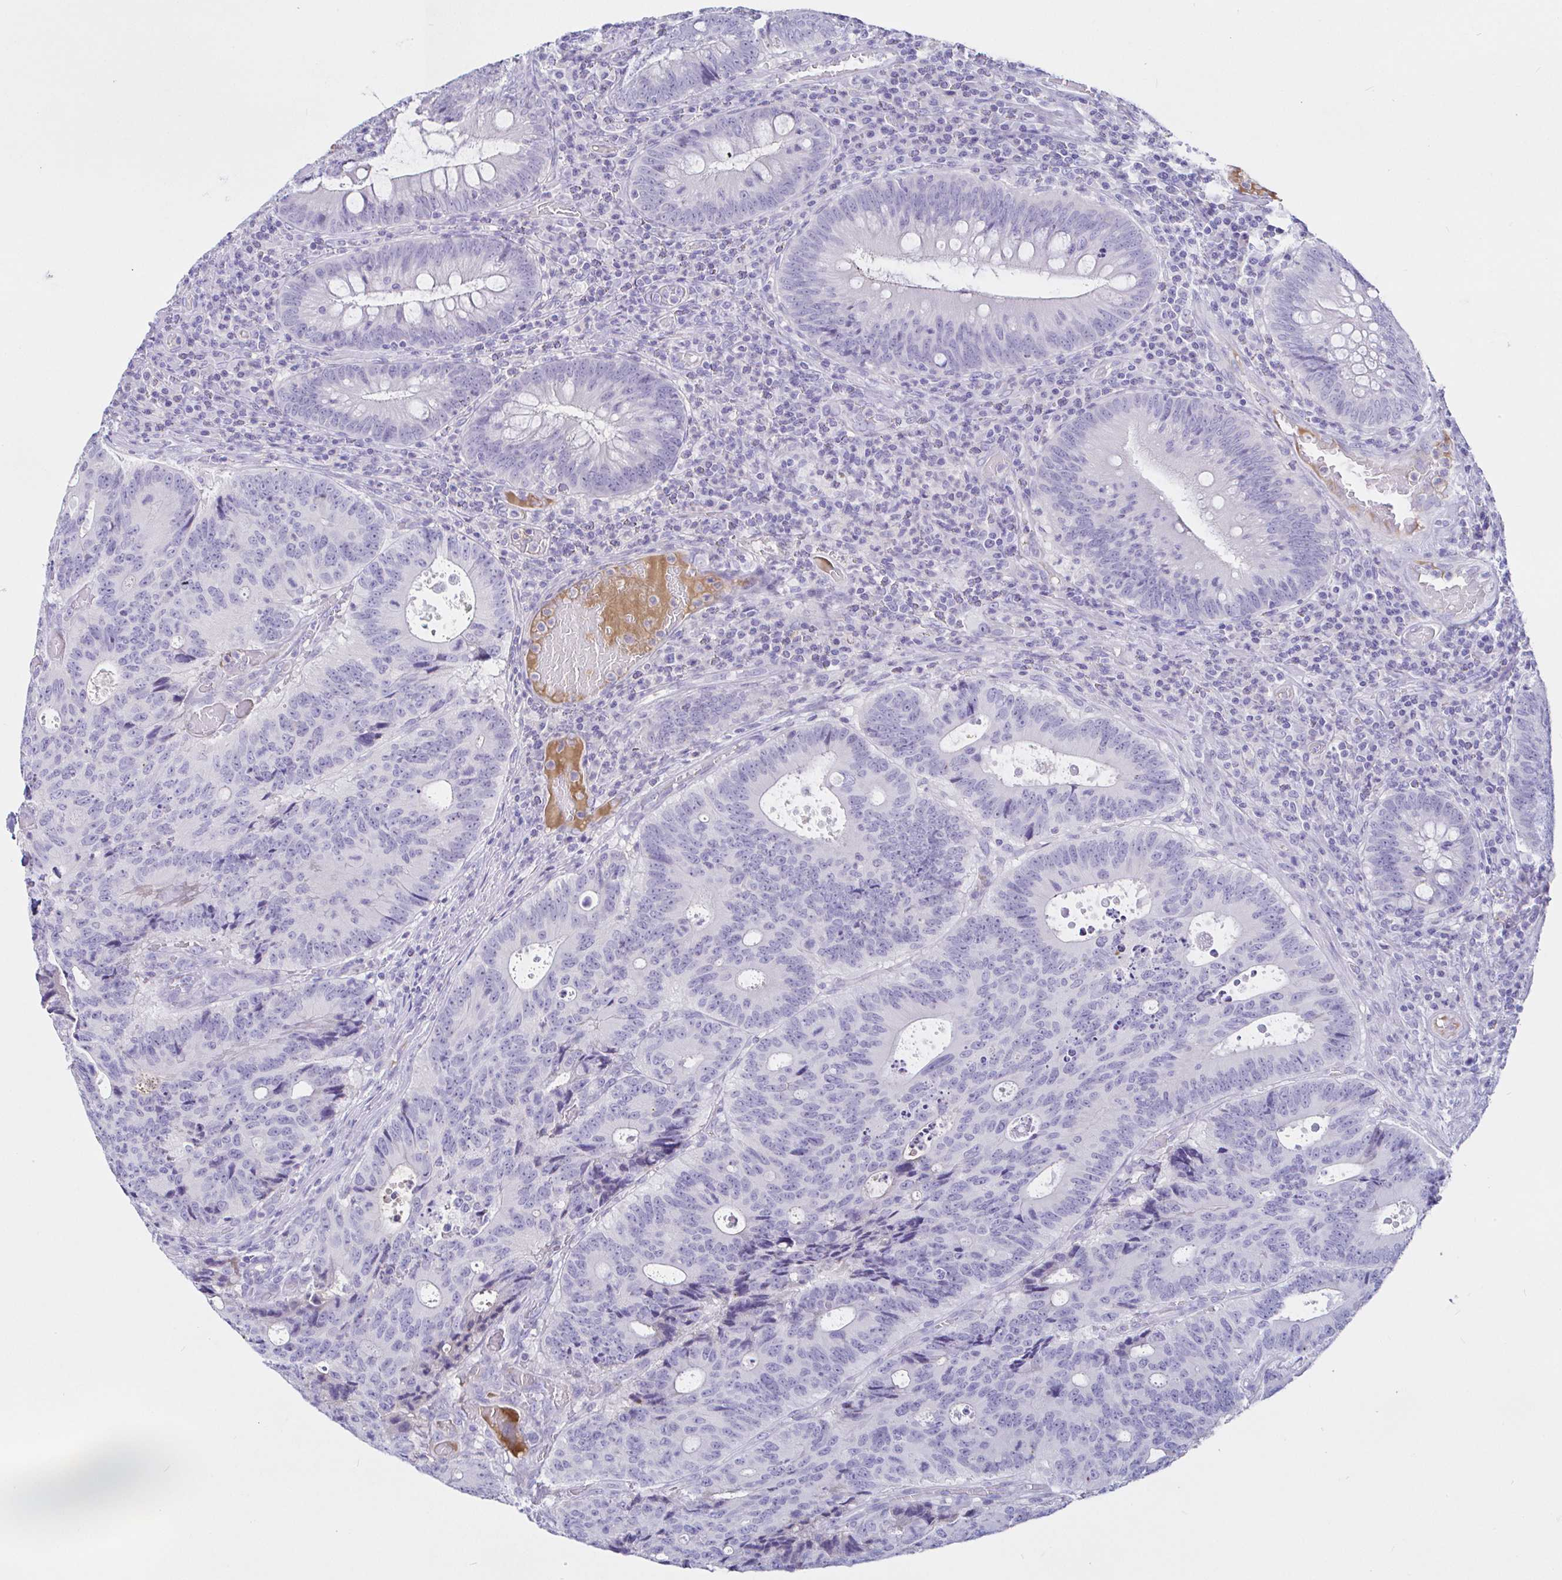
{"staining": {"intensity": "negative", "quantity": "none", "location": "none"}, "tissue": "colorectal cancer", "cell_type": "Tumor cells", "image_type": "cancer", "snomed": [{"axis": "morphology", "description": "Adenocarcinoma, NOS"}, {"axis": "topography", "description": "Colon"}], "caption": "Immunohistochemistry histopathology image of neoplastic tissue: human colorectal adenocarcinoma stained with DAB reveals no significant protein staining in tumor cells.", "gene": "SAA4", "patient": {"sex": "male", "age": 62}}